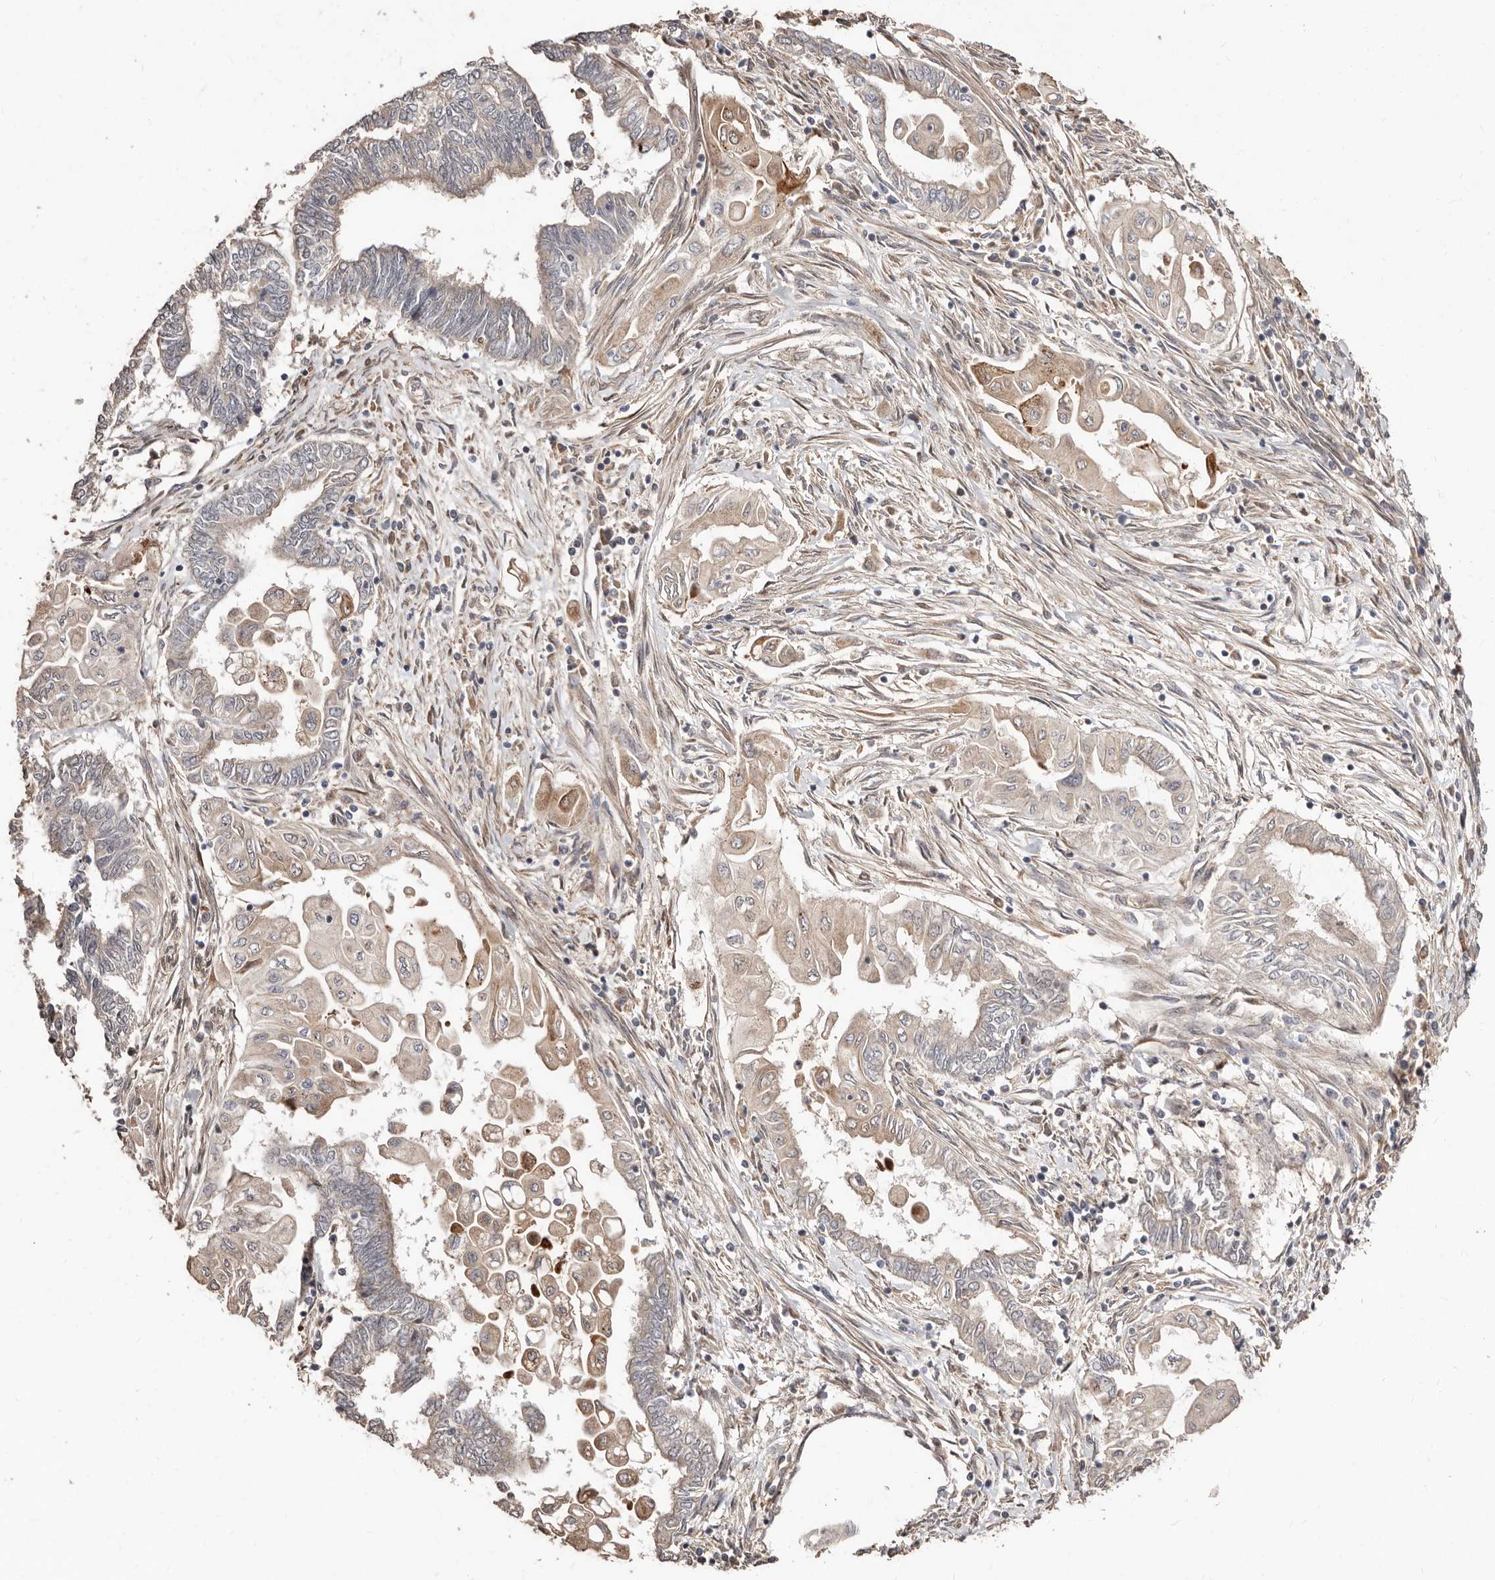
{"staining": {"intensity": "weak", "quantity": "25%-75%", "location": "cytoplasmic/membranous"}, "tissue": "endometrial cancer", "cell_type": "Tumor cells", "image_type": "cancer", "snomed": [{"axis": "morphology", "description": "Adenocarcinoma, NOS"}, {"axis": "topography", "description": "Uterus"}, {"axis": "topography", "description": "Endometrium"}], "caption": "Weak cytoplasmic/membranous positivity is appreciated in approximately 25%-75% of tumor cells in endometrial adenocarcinoma.", "gene": "APOL6", "patient": {"sex": "female", "age": 70}}